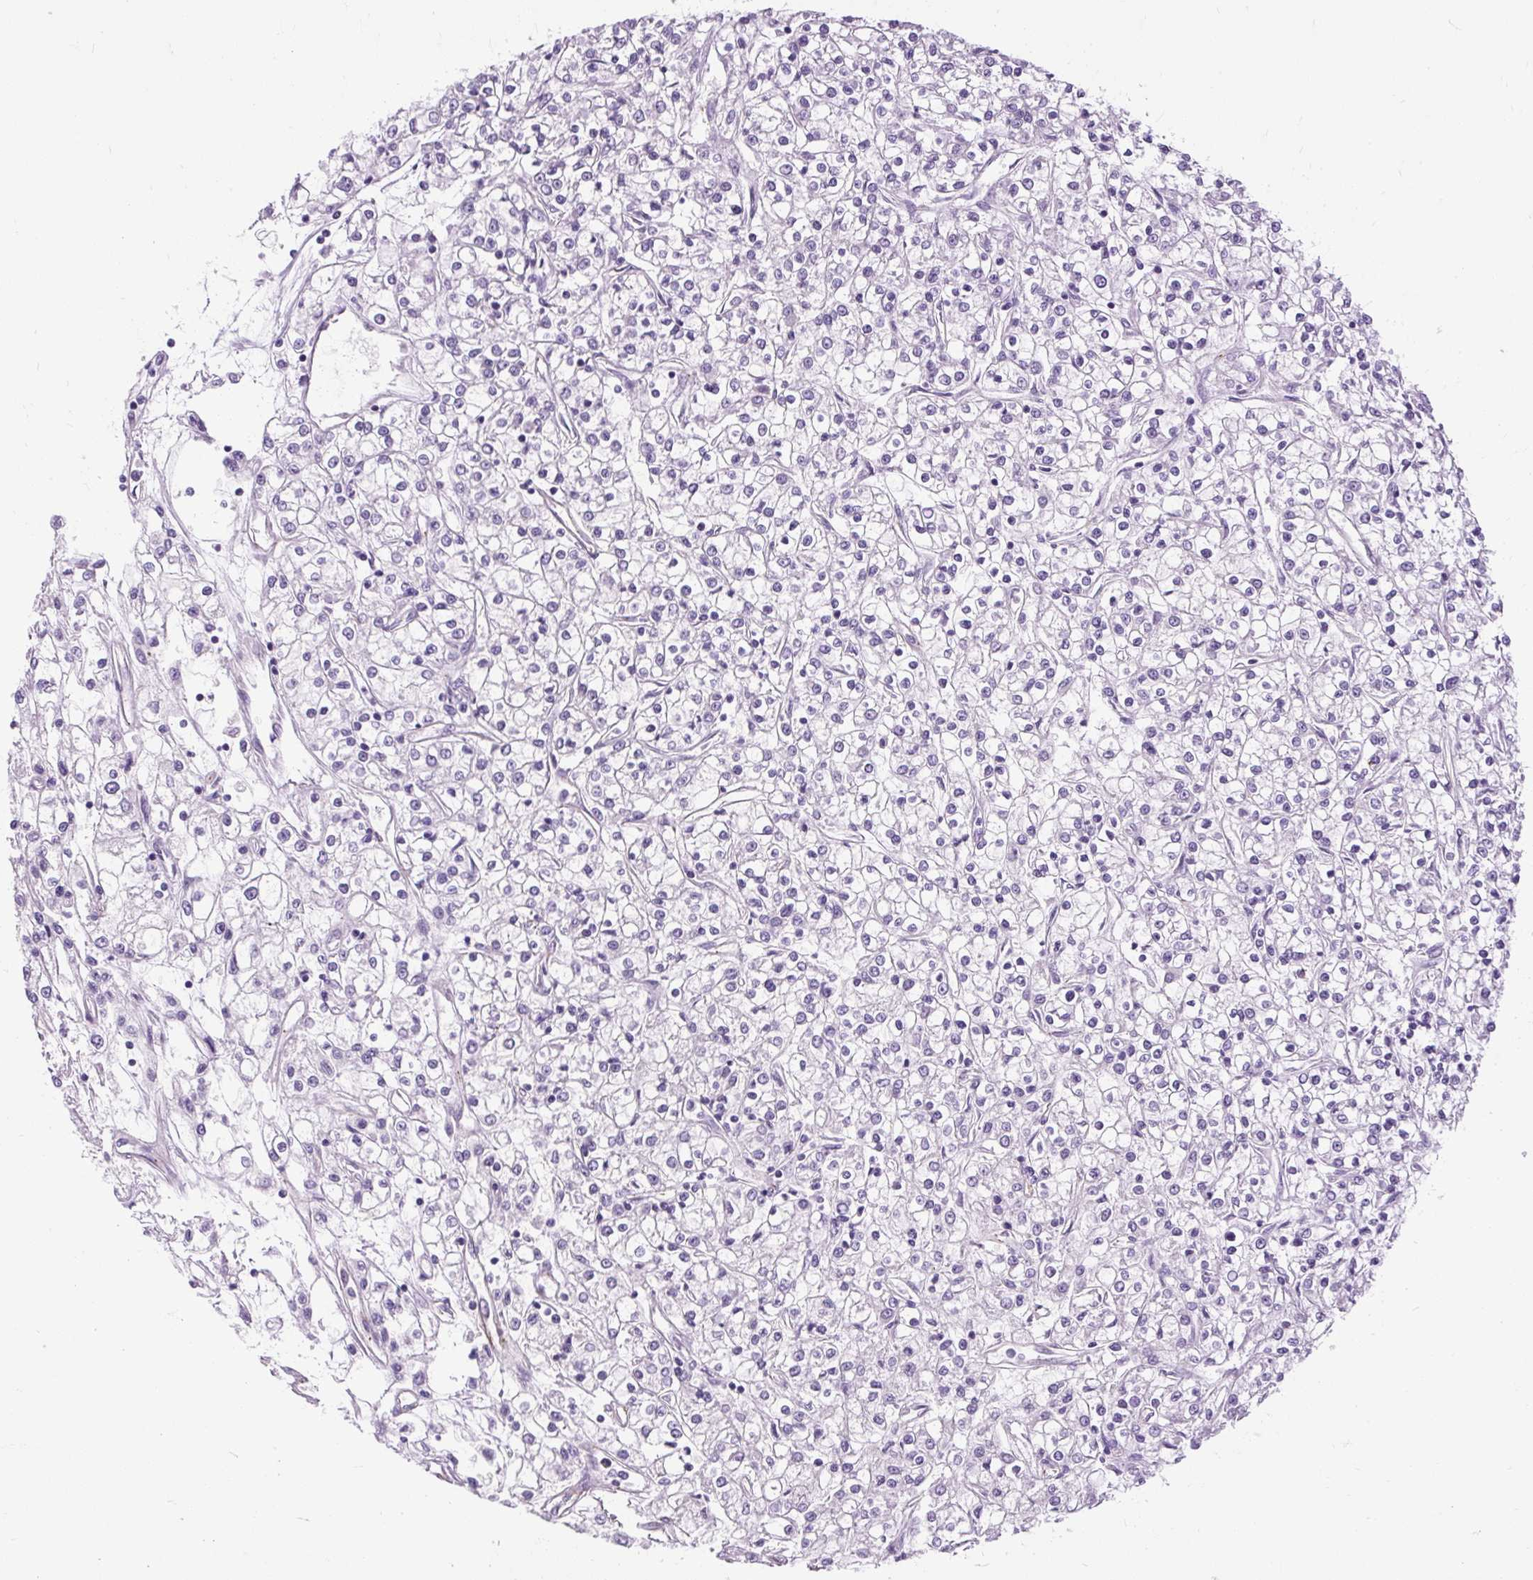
{"staining": {"intensity": "negative", "quantity": "none", "location": "none"}, "tissue": "renal cancer", "cell_type": "Tumor cells", "image_type": "cancer", "snomed": [{"axis": "morphology", "description": "Adenocarcinoma, NOS"}, {"axis": "topography", "description": "Kidney"}], "caption": "Tumor cells show no significant protein positivity in adenocarcinoma (renal). (Stains: DAB immunohistochemistry with hematoxylin counter stain, Microscopy: brightfield microscopy at high magnification).", "gene": "B3GNT4", "patient": {"sex": "female", "age": 59}}